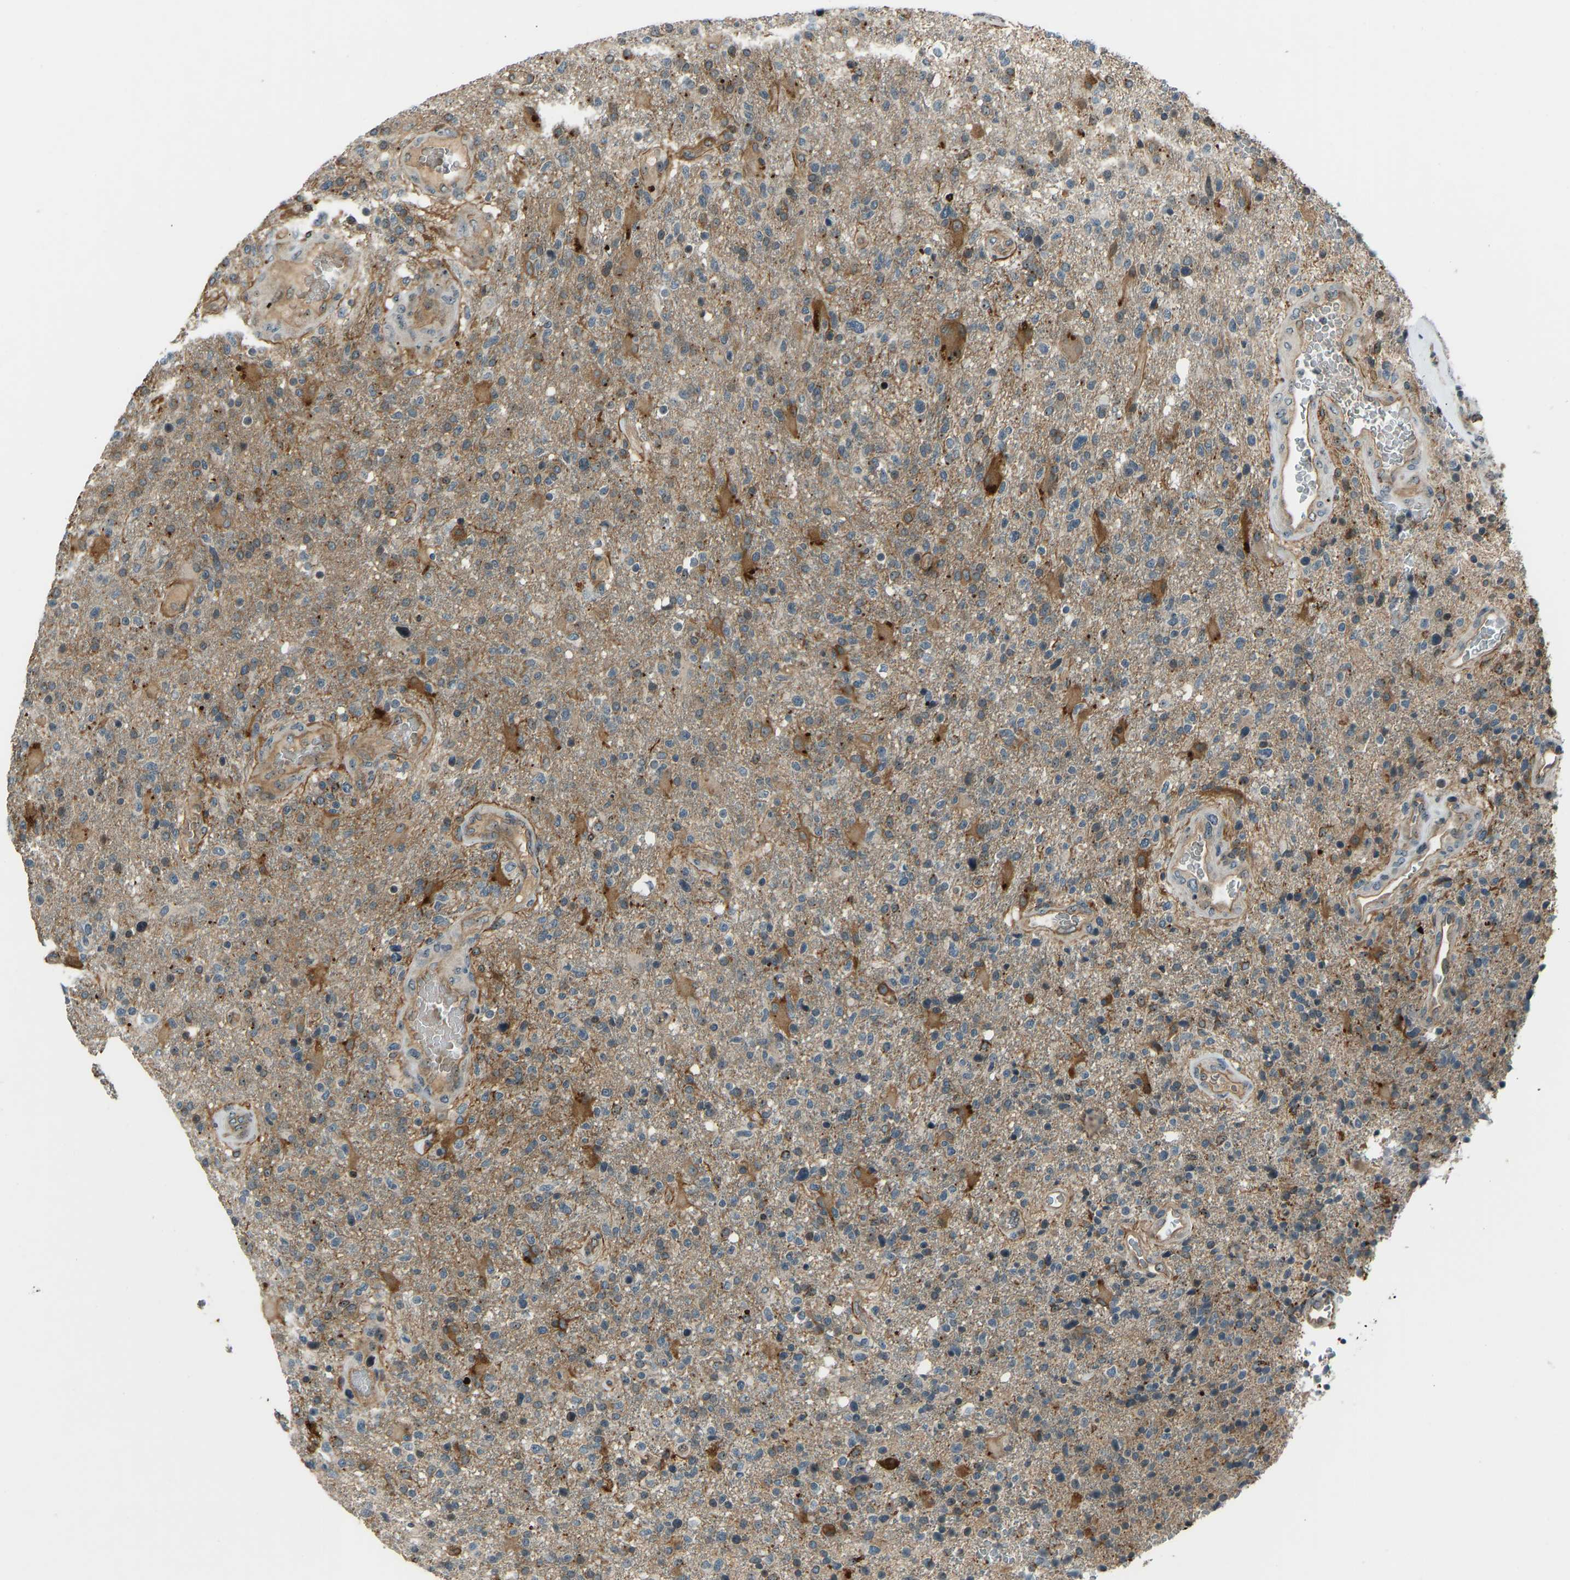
{"staining": {"intensity": "moderate", "quantity": ">75%", "location": "cytoplasmic/membranous"}, "tissue": "glioma", "cell_type": "Tumor cells", "image_type": "cancer", "snomed": [{"axis": "morphology", "description": "Glioma, malignant, High grade"}, {"axis": "topography", "description": "Brain"}], "caption": "Glioma stained for a protein exhibits moderate cytoplasmic/membranous positivity in tumor cells.", "gene": "SVOPL", "patient": {"sex": "male", "age": 72}}